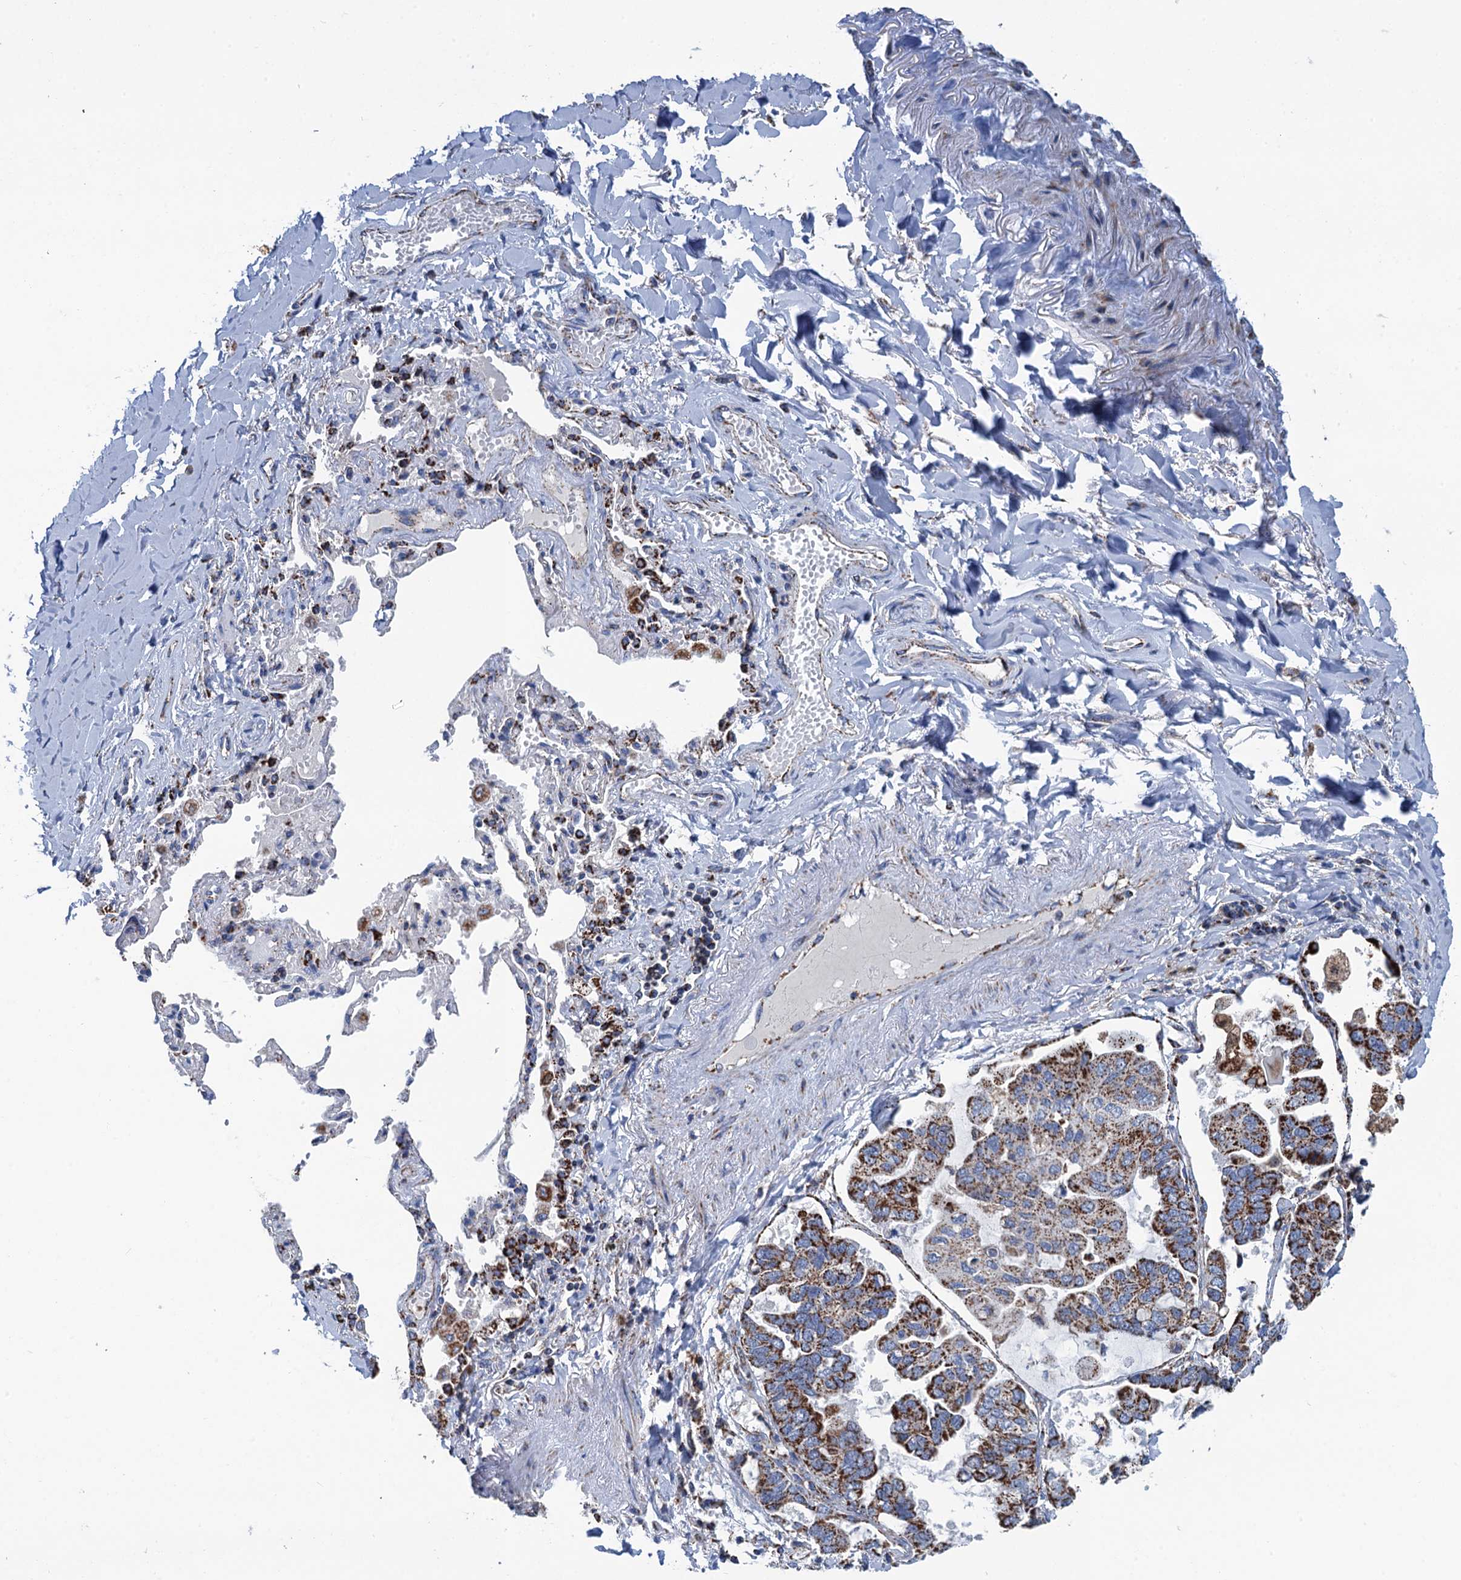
{"staining": {"intensity": "moderate", "quantity": ">75%", "location": "cytoplasmic/membranous"}, "tissue": "lung cancer", "cell_type": "Tumor cells", "image_type": "cancer", "snomed": [{"axis": "morphology", "description": "Adenocarcinoma, NOS"}, {"axis": "topography", "description": "Lung"}], "caption": "DAB (3,3'-diaminobenzidine) immunohistochemical staining of lung adenocarcinoma displays moderate cytoplasmic/membranous protein expression in approximately >75% of tumor cells.", "gene": "IVD", "patient": {"sex": "male", "age": 64}}